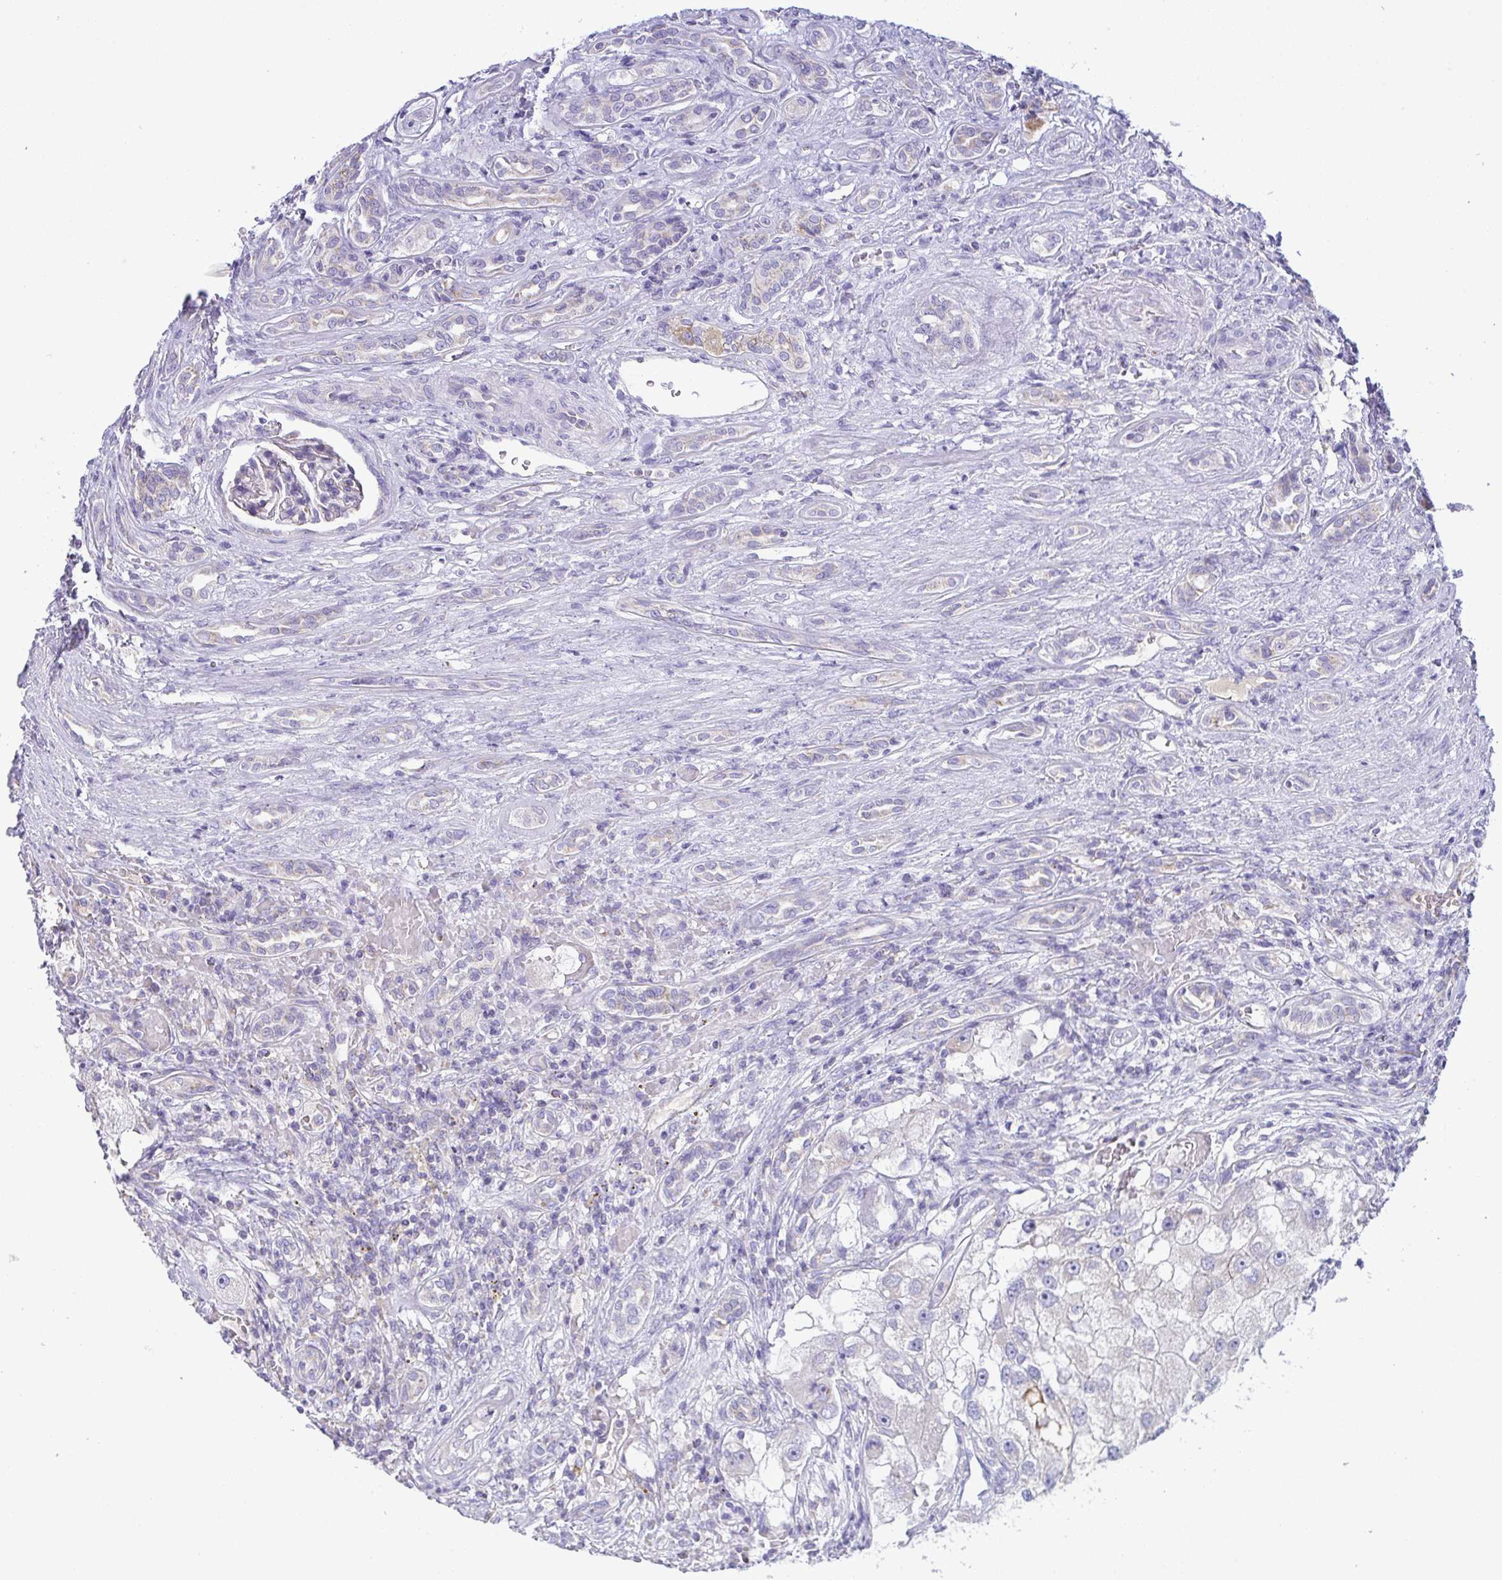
{"staining": {"intensity": "negative", "quantity": "none", "location": "none"}, "tissue": "renal cancer", "cell_type": "Tumor cells", "image_type": "cancer", "snomed": [{"axis": "morphology", "description": "Adenocarcinoma, NOS"}, {"axis": "topography", "description": "Kidney"}], "caption": "An image of renal adenocarcinoma stained for a protein exhibits no brown staining in tumor cells.", "gene": "PLA2G12B", "patient": {"sex": "male", "age": 63}}